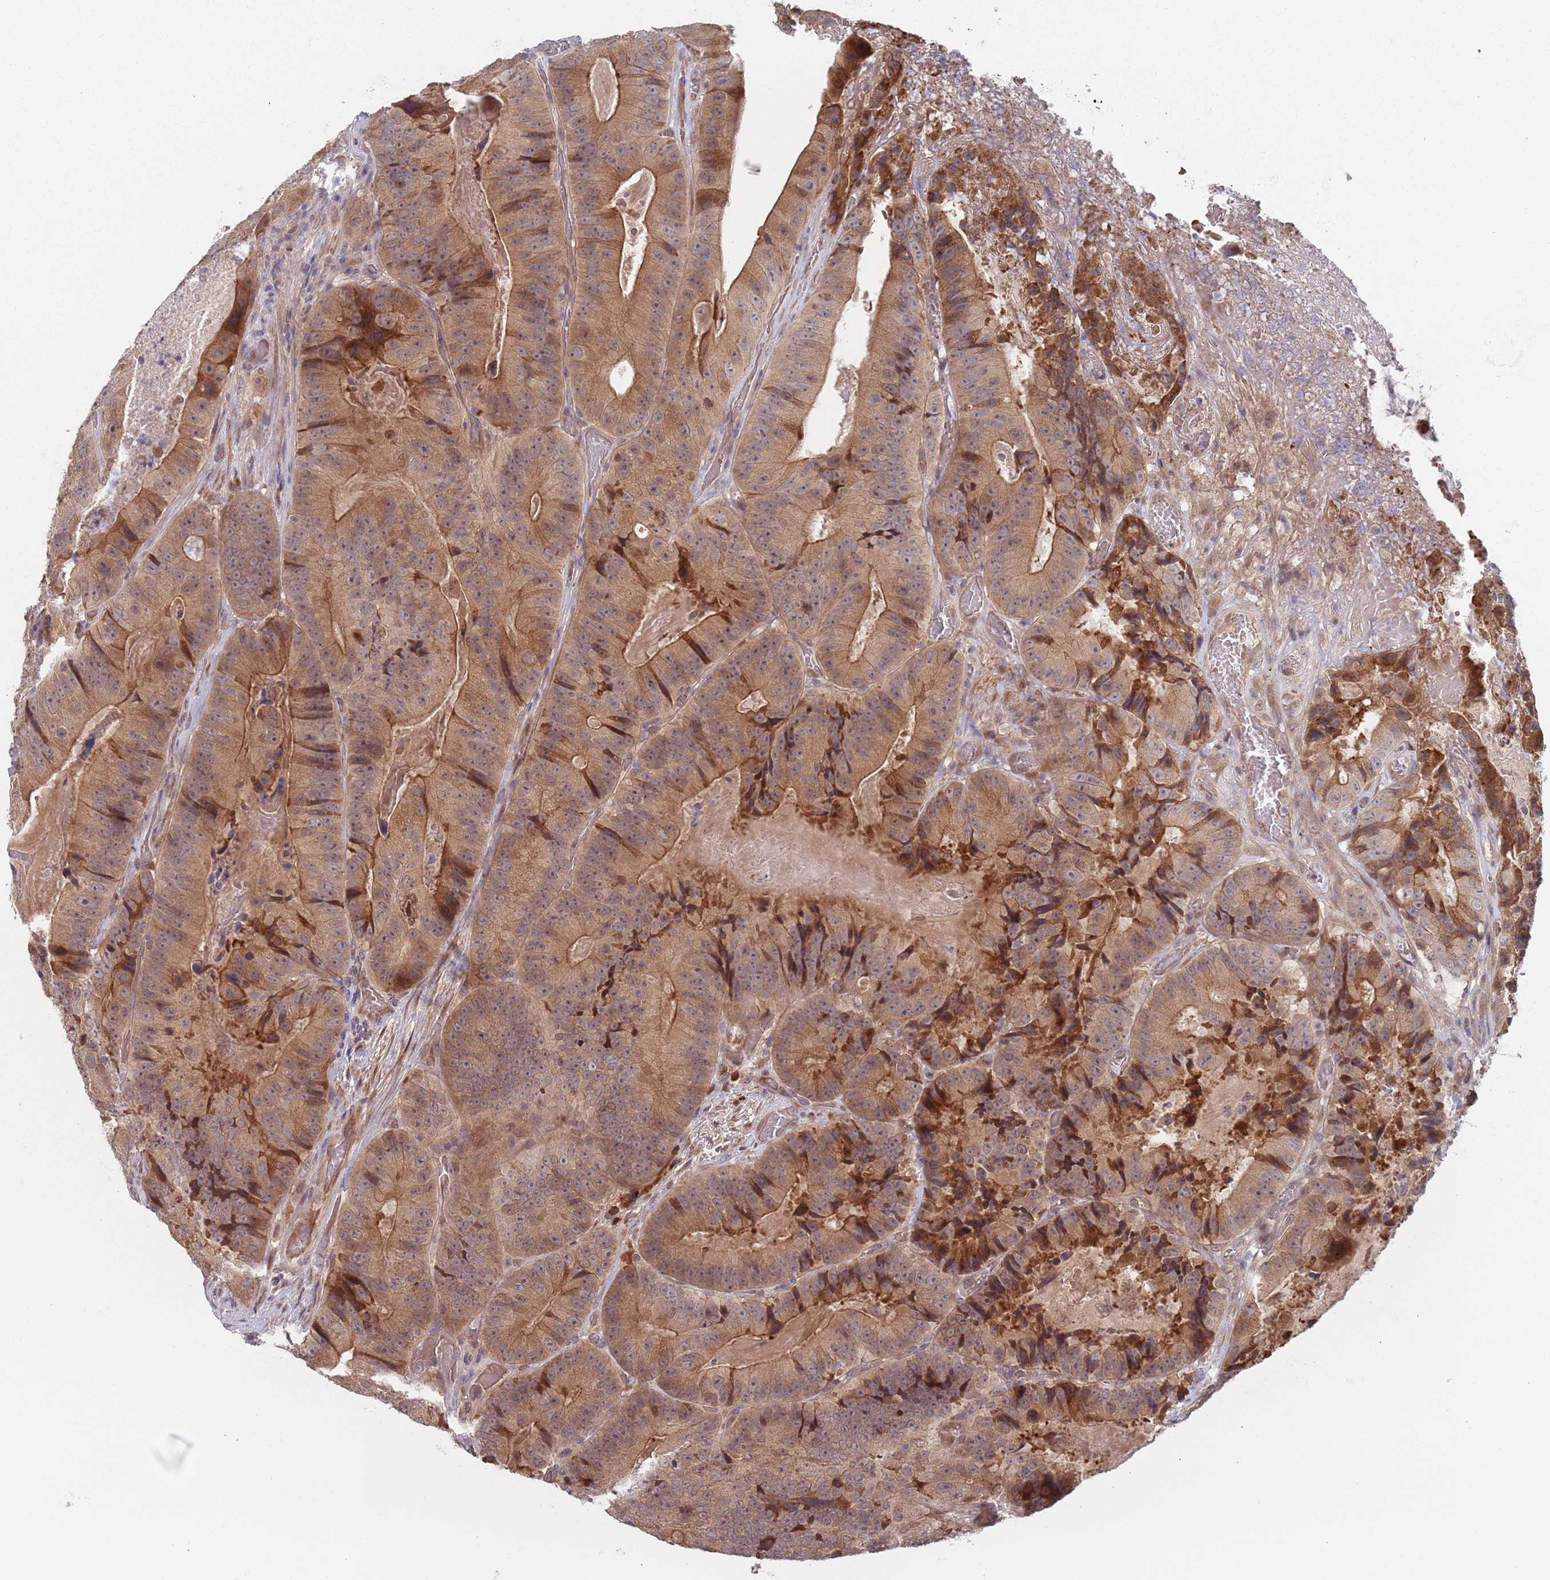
{"staining": {"intensity": "moderate", "quantity": ">75%", "location": "cytoplasmic/membranous"}, "tissue": "colorectal cancer", "cell_type": "Tumor cells", "image_type": "cancer", "snomed": [{"axis": "morphology", "description": "Adenocarcinoma, NOS"}, {"axis": "topography", "description": "Colon"}], "caption": "Protein staining demonstrates moderate cytoplasmic/membranous staining in about >75% of tumor cells in colorectal adenocarcinoma.", "gene": "ZNF140", "patient": {"sex": "female", "age": 86}}